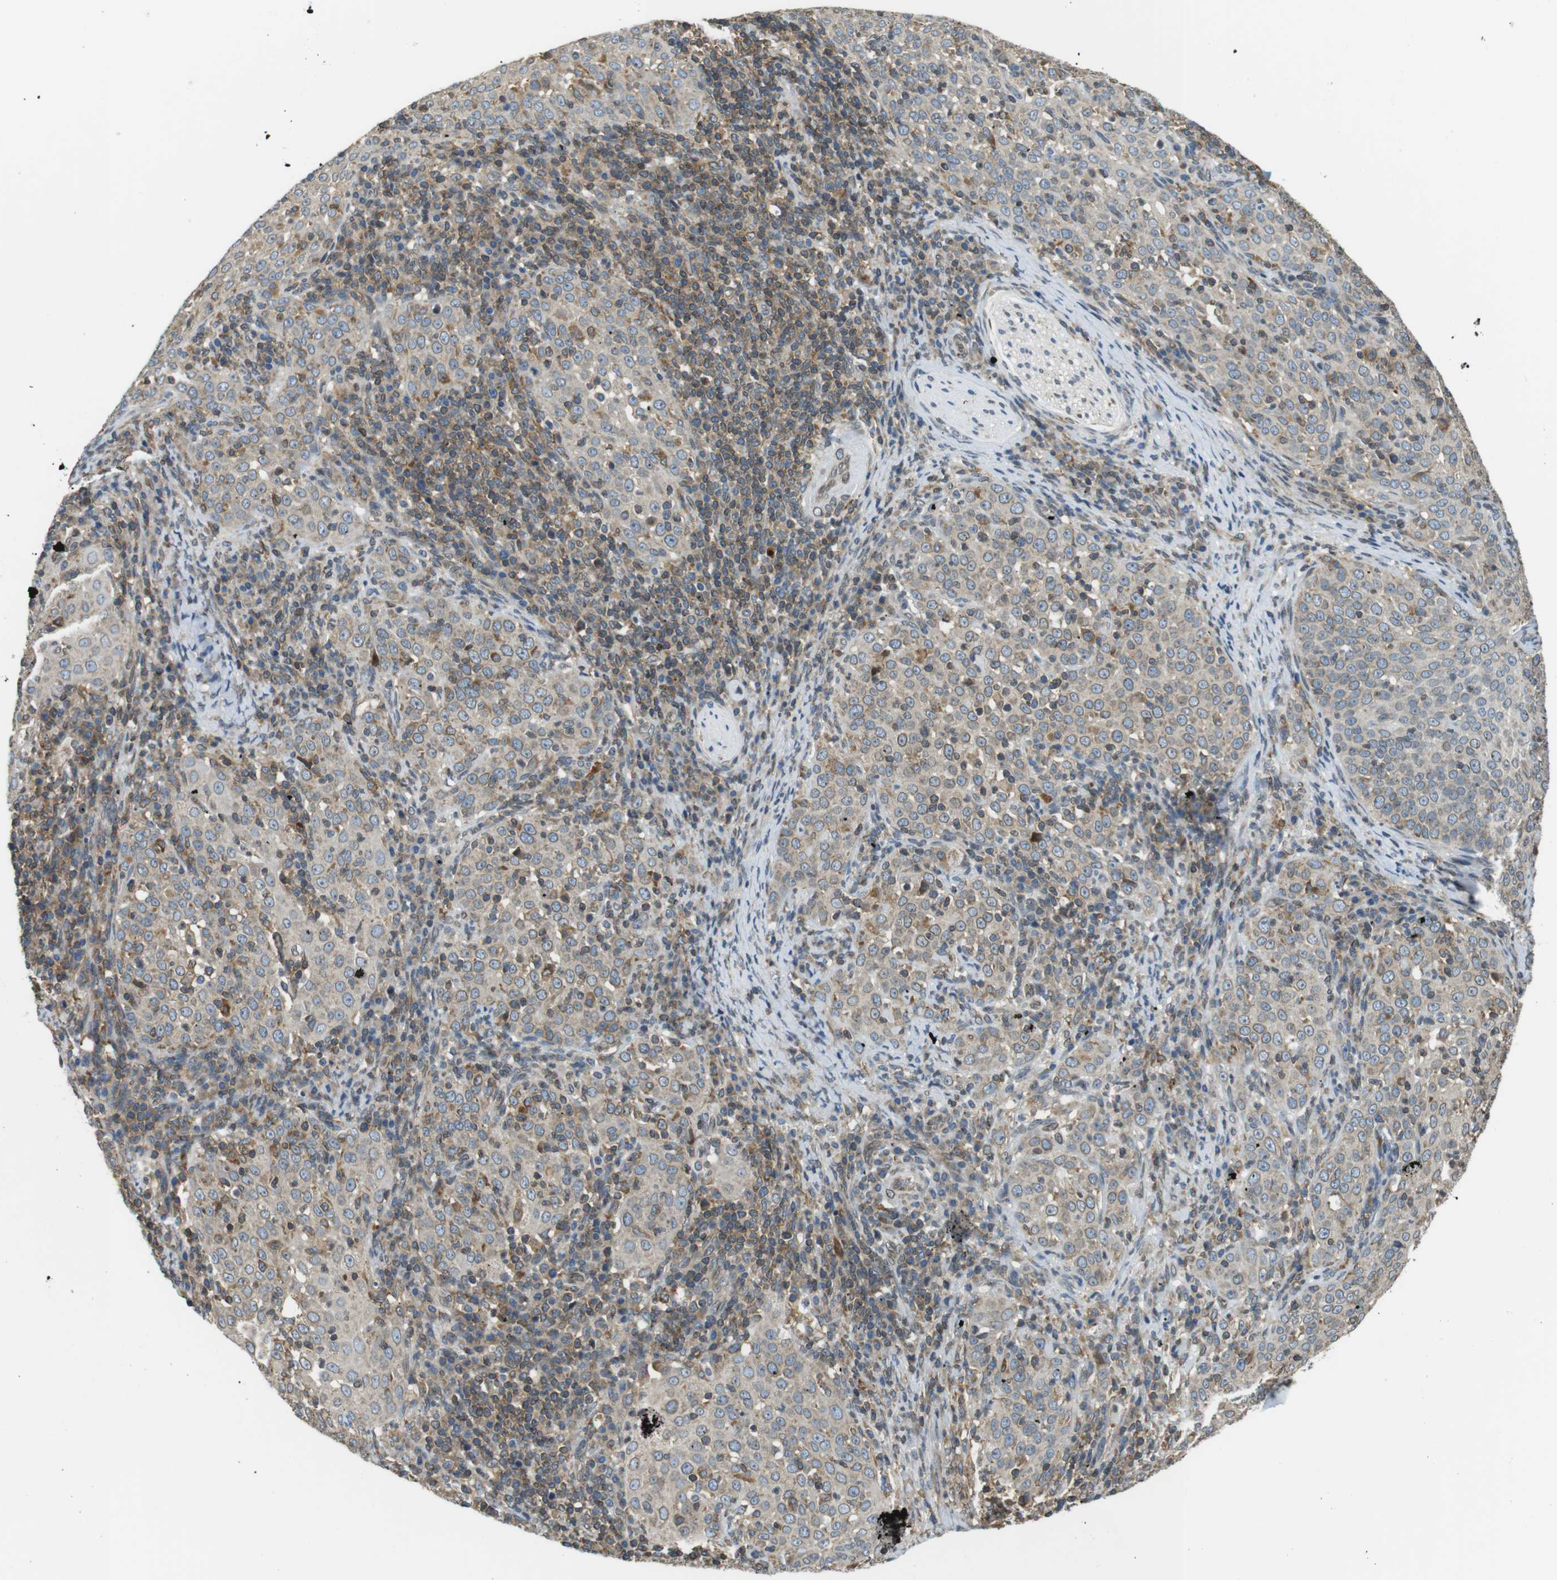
{"staining": {"intensity": "weak", "quantity": ">75%", "location": "cytoplasmic/membranous,nuclear"}, "tissue": "cervical cancer", "cell_type": "Tumor cells", "image_type": "cancer", "snomed": [{"axis": "morphology", "description": "Squamous cell carcinoma, NOS"}, {"axis": "topography", "description": "Cervix"}], "caption": "Squamous cell carcinoma (cervical) tissue demonstrates weak cytoplasmic/membranous and nuclear positivity in approximately >75% of tumor cells, visualized by immunohistochemistry.", "gene": "TMX4", "patient": {"sex": "female", "age": 51}}